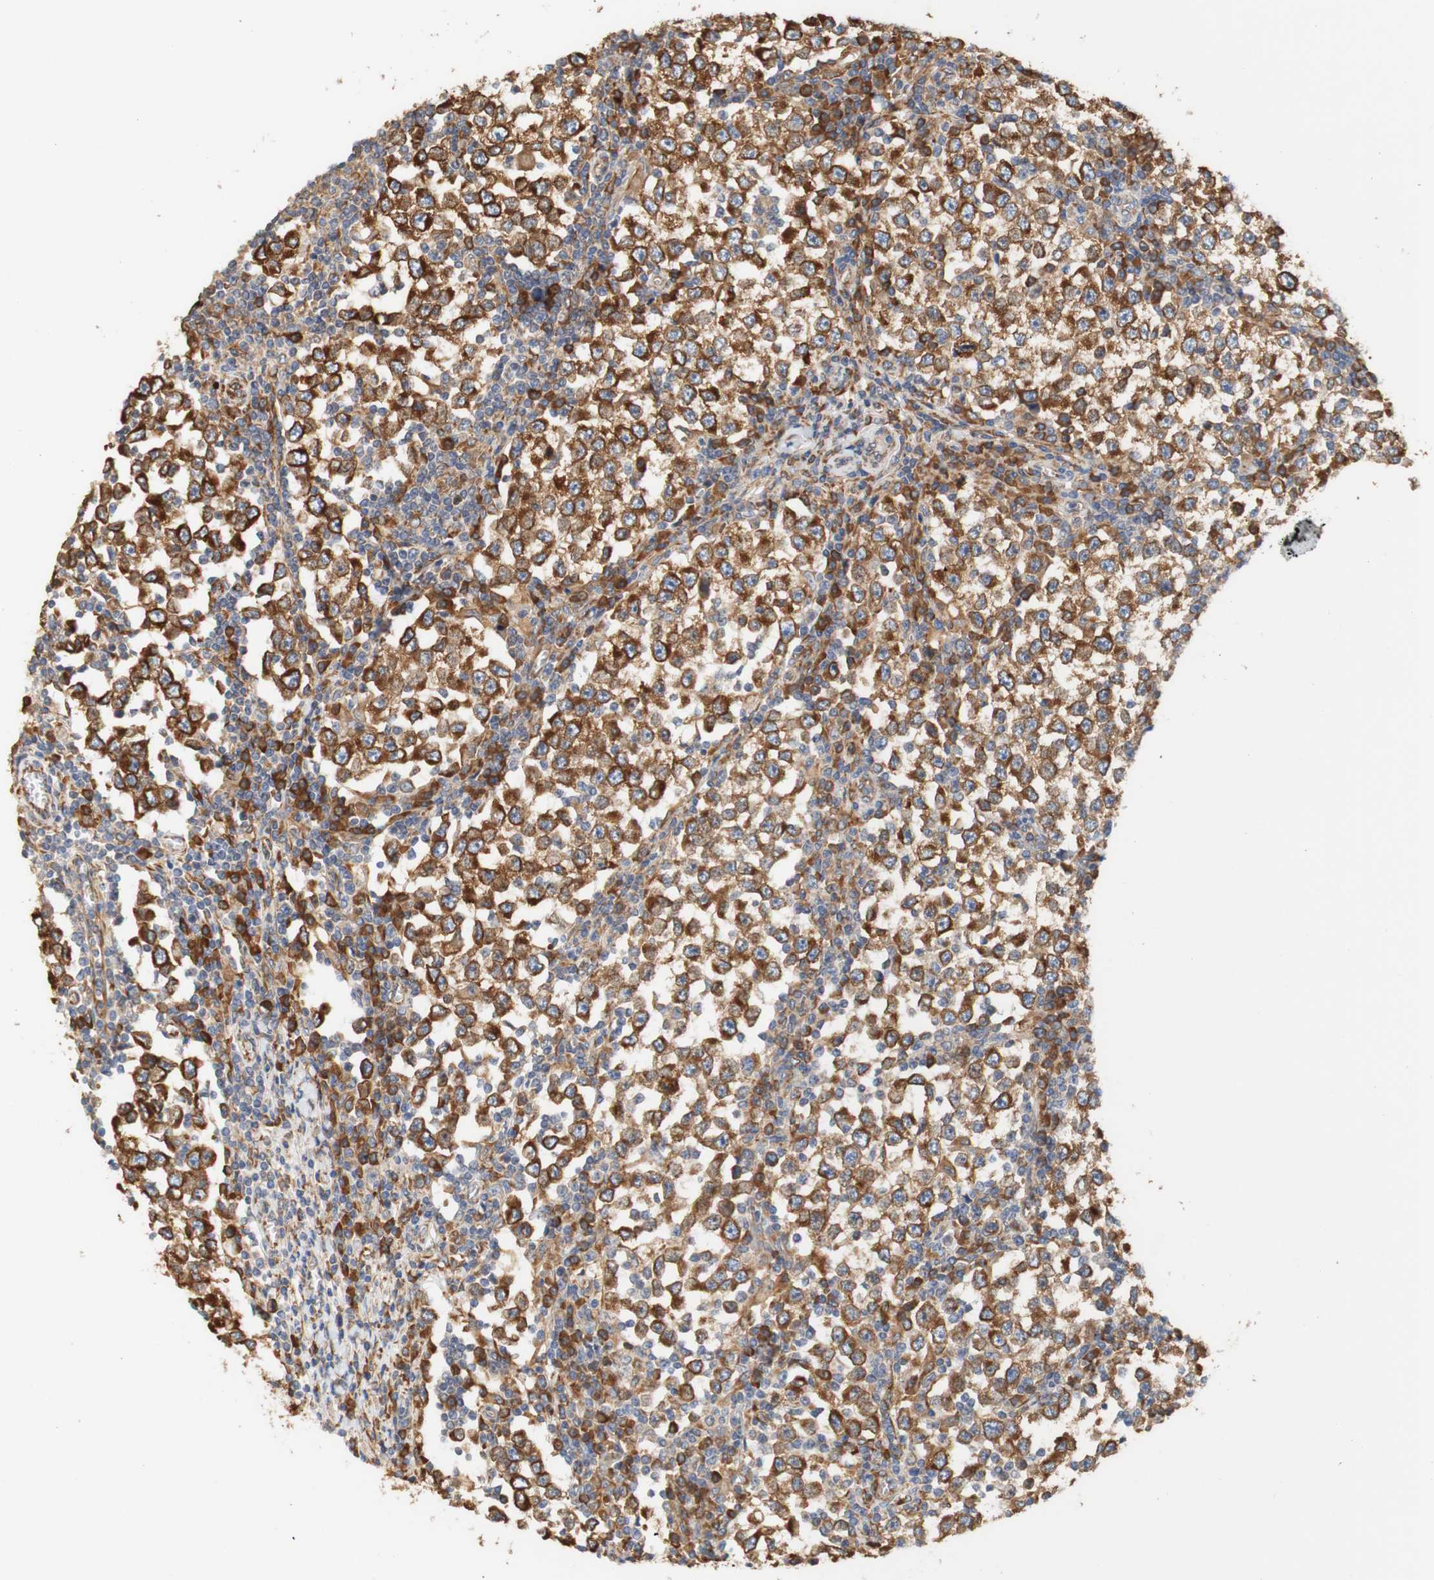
{"staining": {"intensity": "moderate", "quantity": ">75%", "location": "cytoplasmic/membranous"}, "tissue": "testis cancer", "cell_type": "Tumor cells", "image_type": "cancer", "snomed": [{"axis": "morphology", "description": "Seminoma, NOS"}, {"axis": "topography", "description": "Testis"}], "caption": "Moderate cytoplasmic/membranous protein expression is appreciated in approximately >75% of tumor cells in seminoma (testis). The staining is performed using DAB (3,3'-diaminobenzidine) brown chromogen to label protein expression. The nuclei are counter-stained blue using hematoxylin.", "gene": "EIF2AK4", "patient": {"sex": "male", "age": 65}}